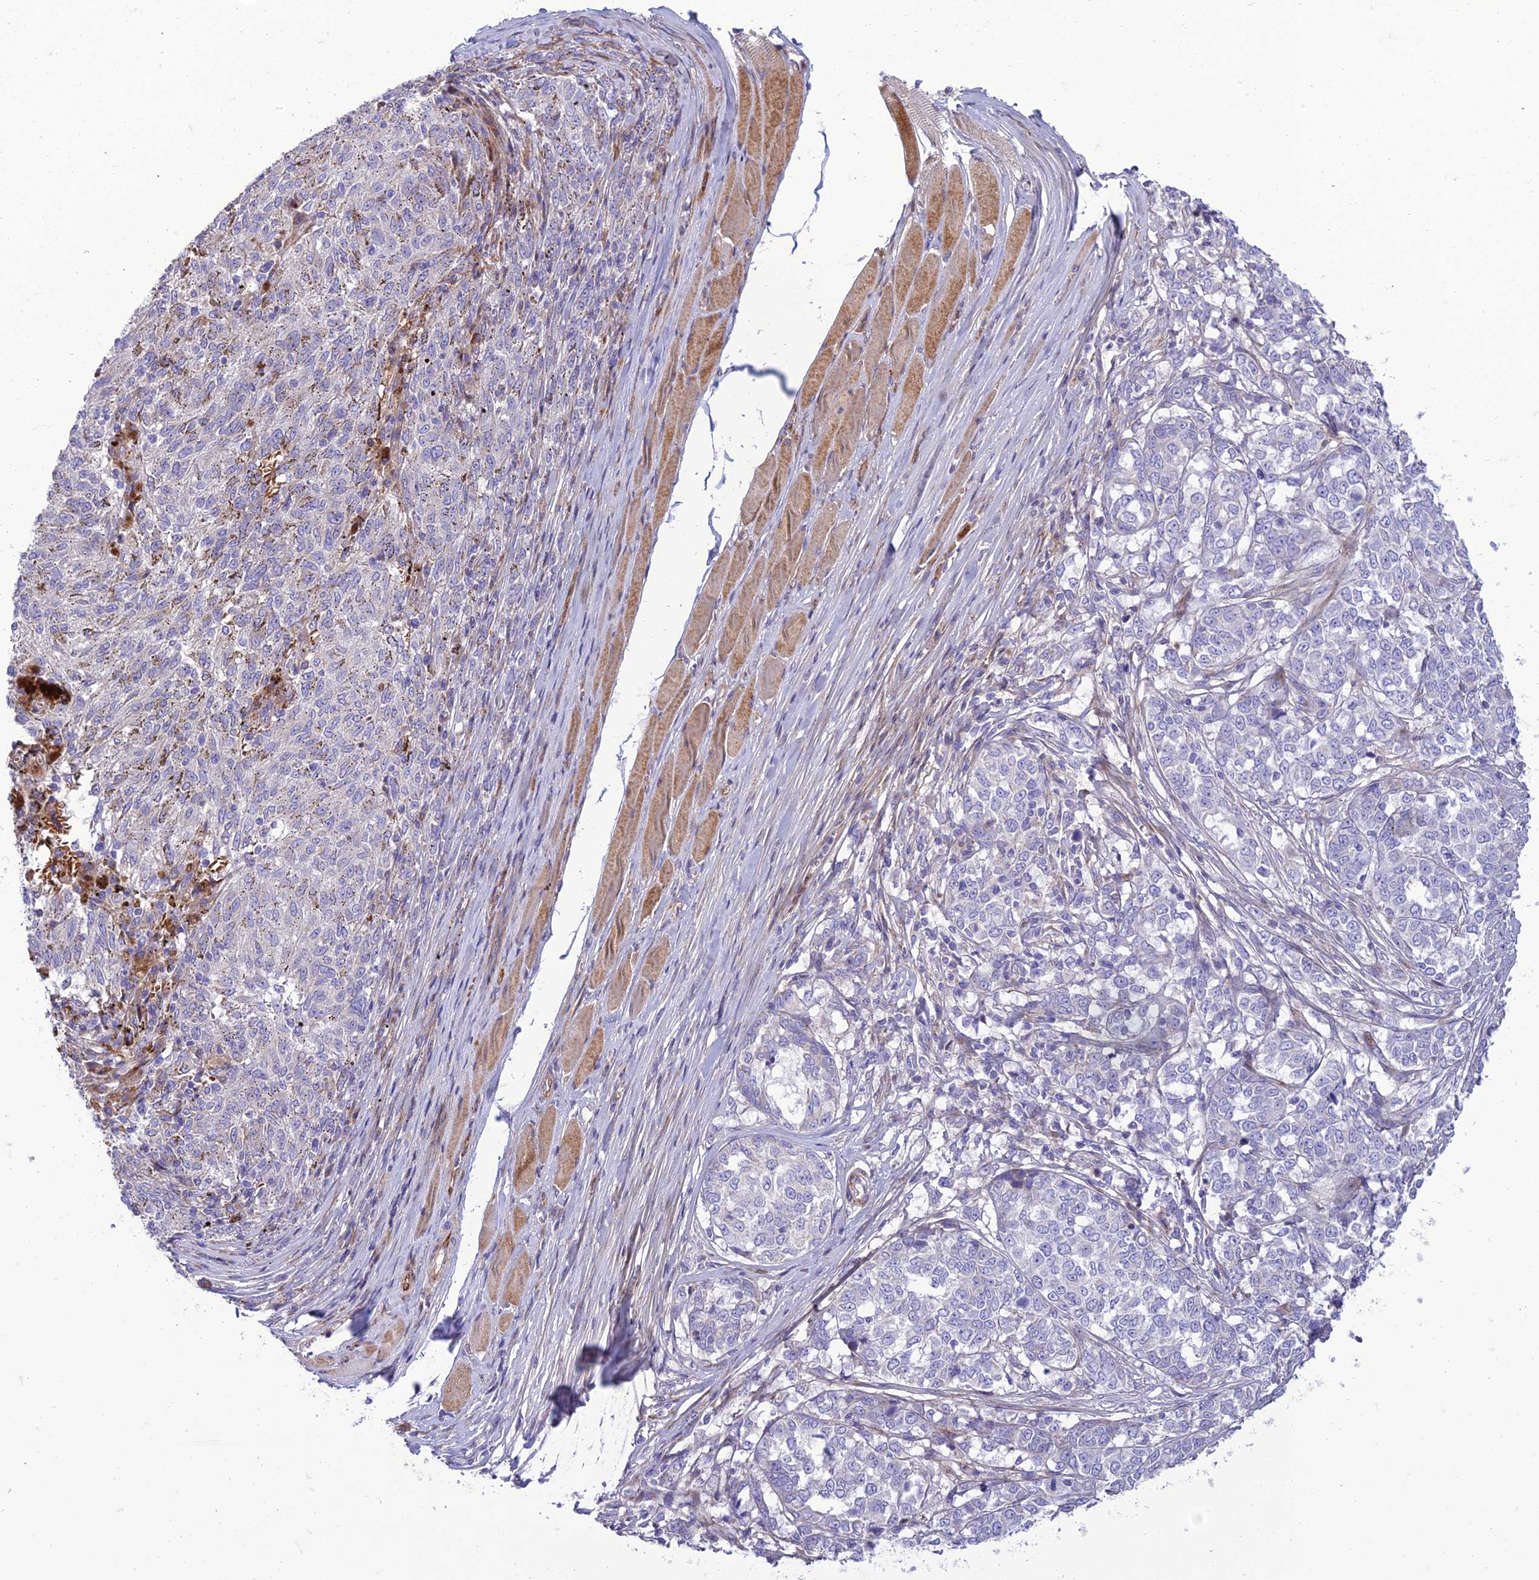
{"staining": {"intensity": "negative", "quantity": "none", "location": "none"}, "tissue": "melanoma", "cell_type": "Tumor cells", "image_type": "cancer", "snomed": [{"axis": "morphology", "description": "Malignant melanoma, NOS"}, {"axis": "topography", "description": "Skin"}], "caption": "High magnification brightfield microscopy of melanoma stained with DAB (3,3'-diaminobenzidine) (brown) and counterstained with hematoxylin (blue): tumor cells show no significant positivity. (DAB IHC visualized using brightfield microscopy, high magnification).", "gene": "SEL1L3", "patient": {"sex": "female", "age": 72}}